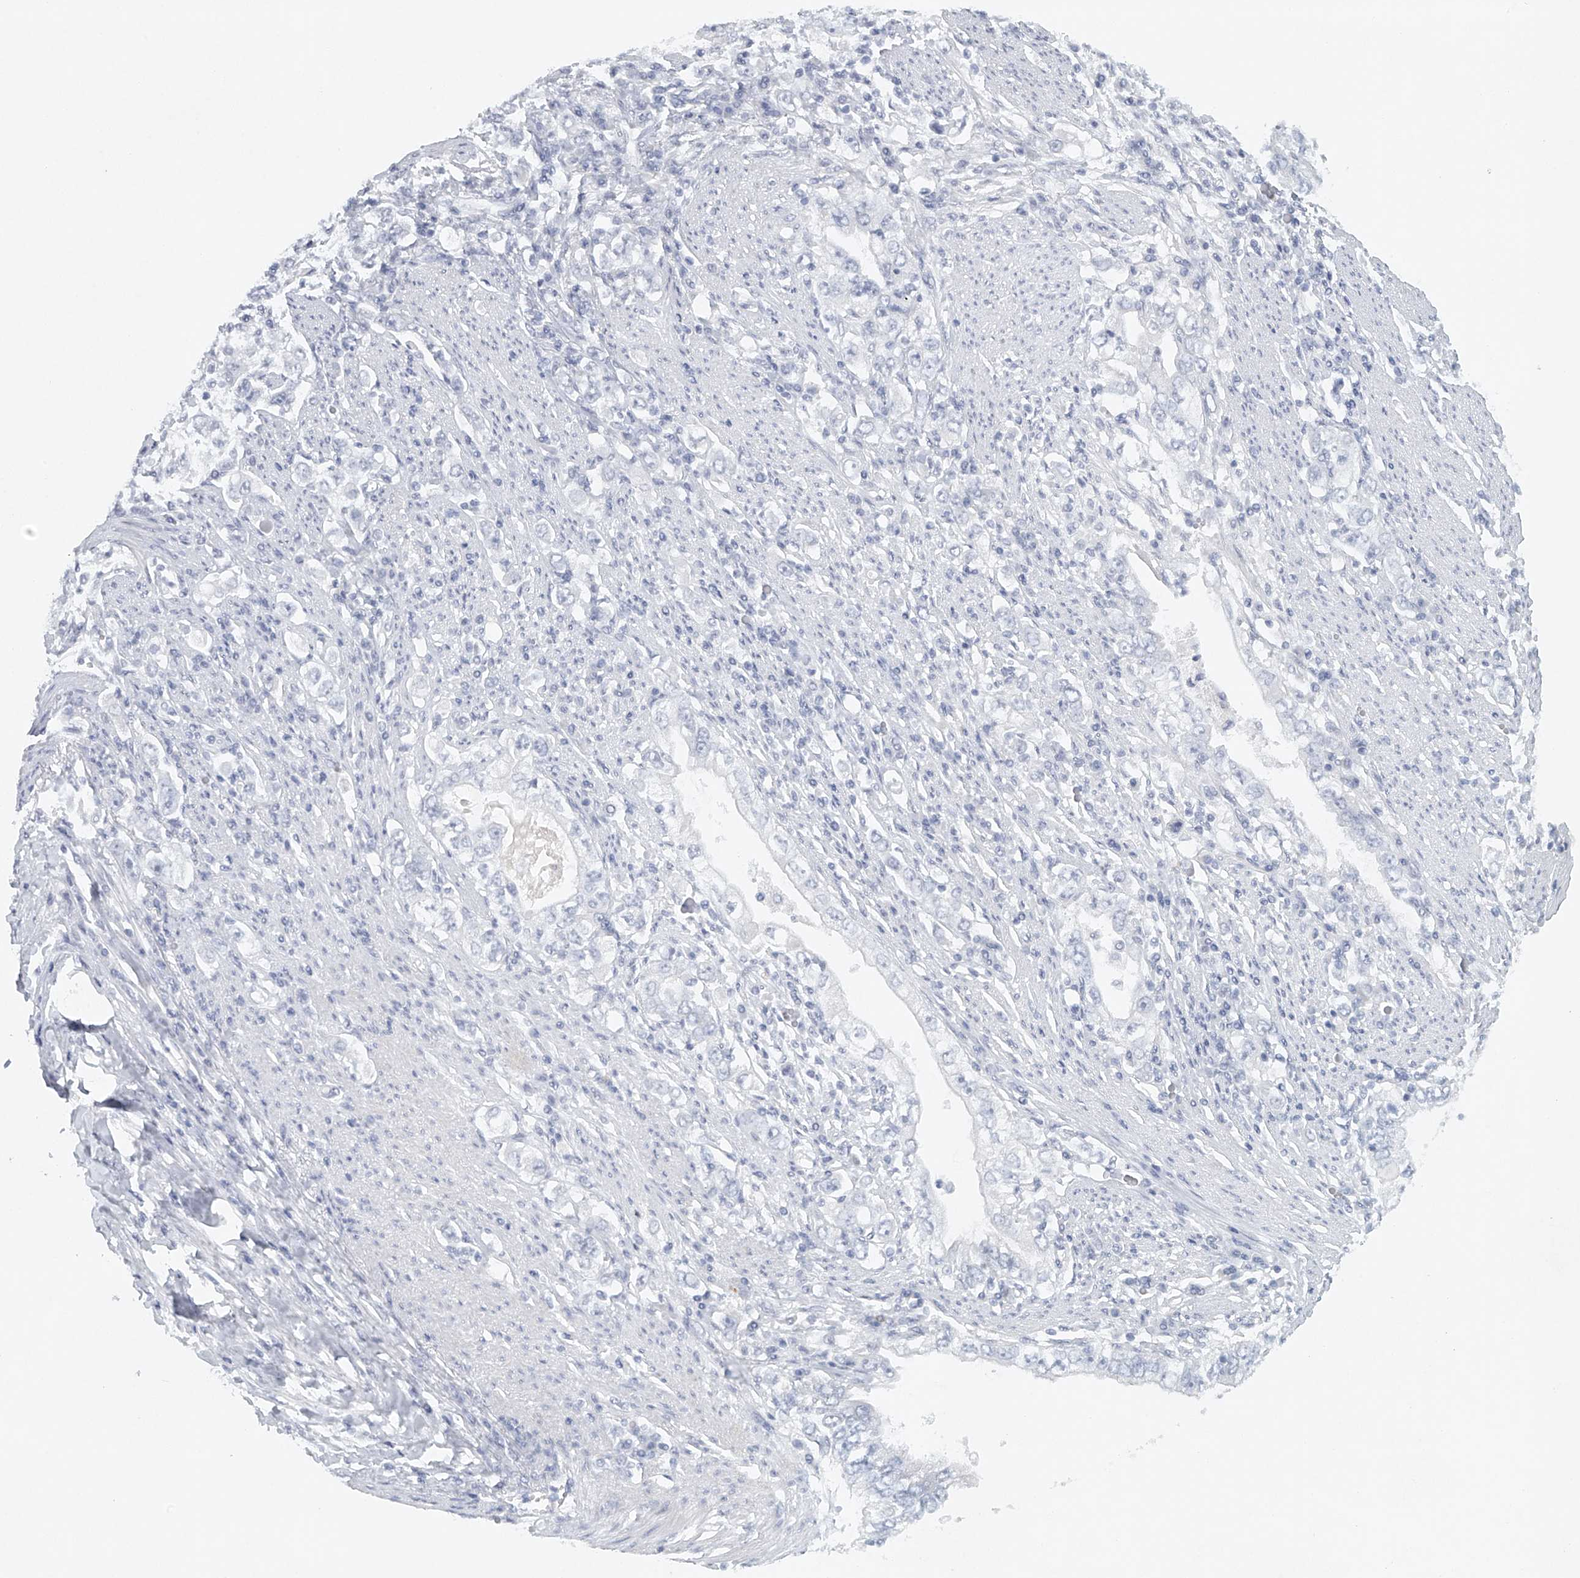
{"staining": {"intensity": "negative", "quantity": "none", "location": "none"}, "tissue": "stomach cancer", "cell_type": "Tumor cells", "image_type": "cancer", "snomed": [{"axis": "morphology", "description": "Adenocarcinoma, NOS"}, {"axis": "topography", "description": "Stomach, lower"}], "caption": "A high-resolution histopathology image shows immunohistochemistry staining of stomach cancer (adenocarcinoma), which demonstrates no significant staining in tumor cells.", "gene": "FAT2", "patient": {"sex": "female", "age": 72}}